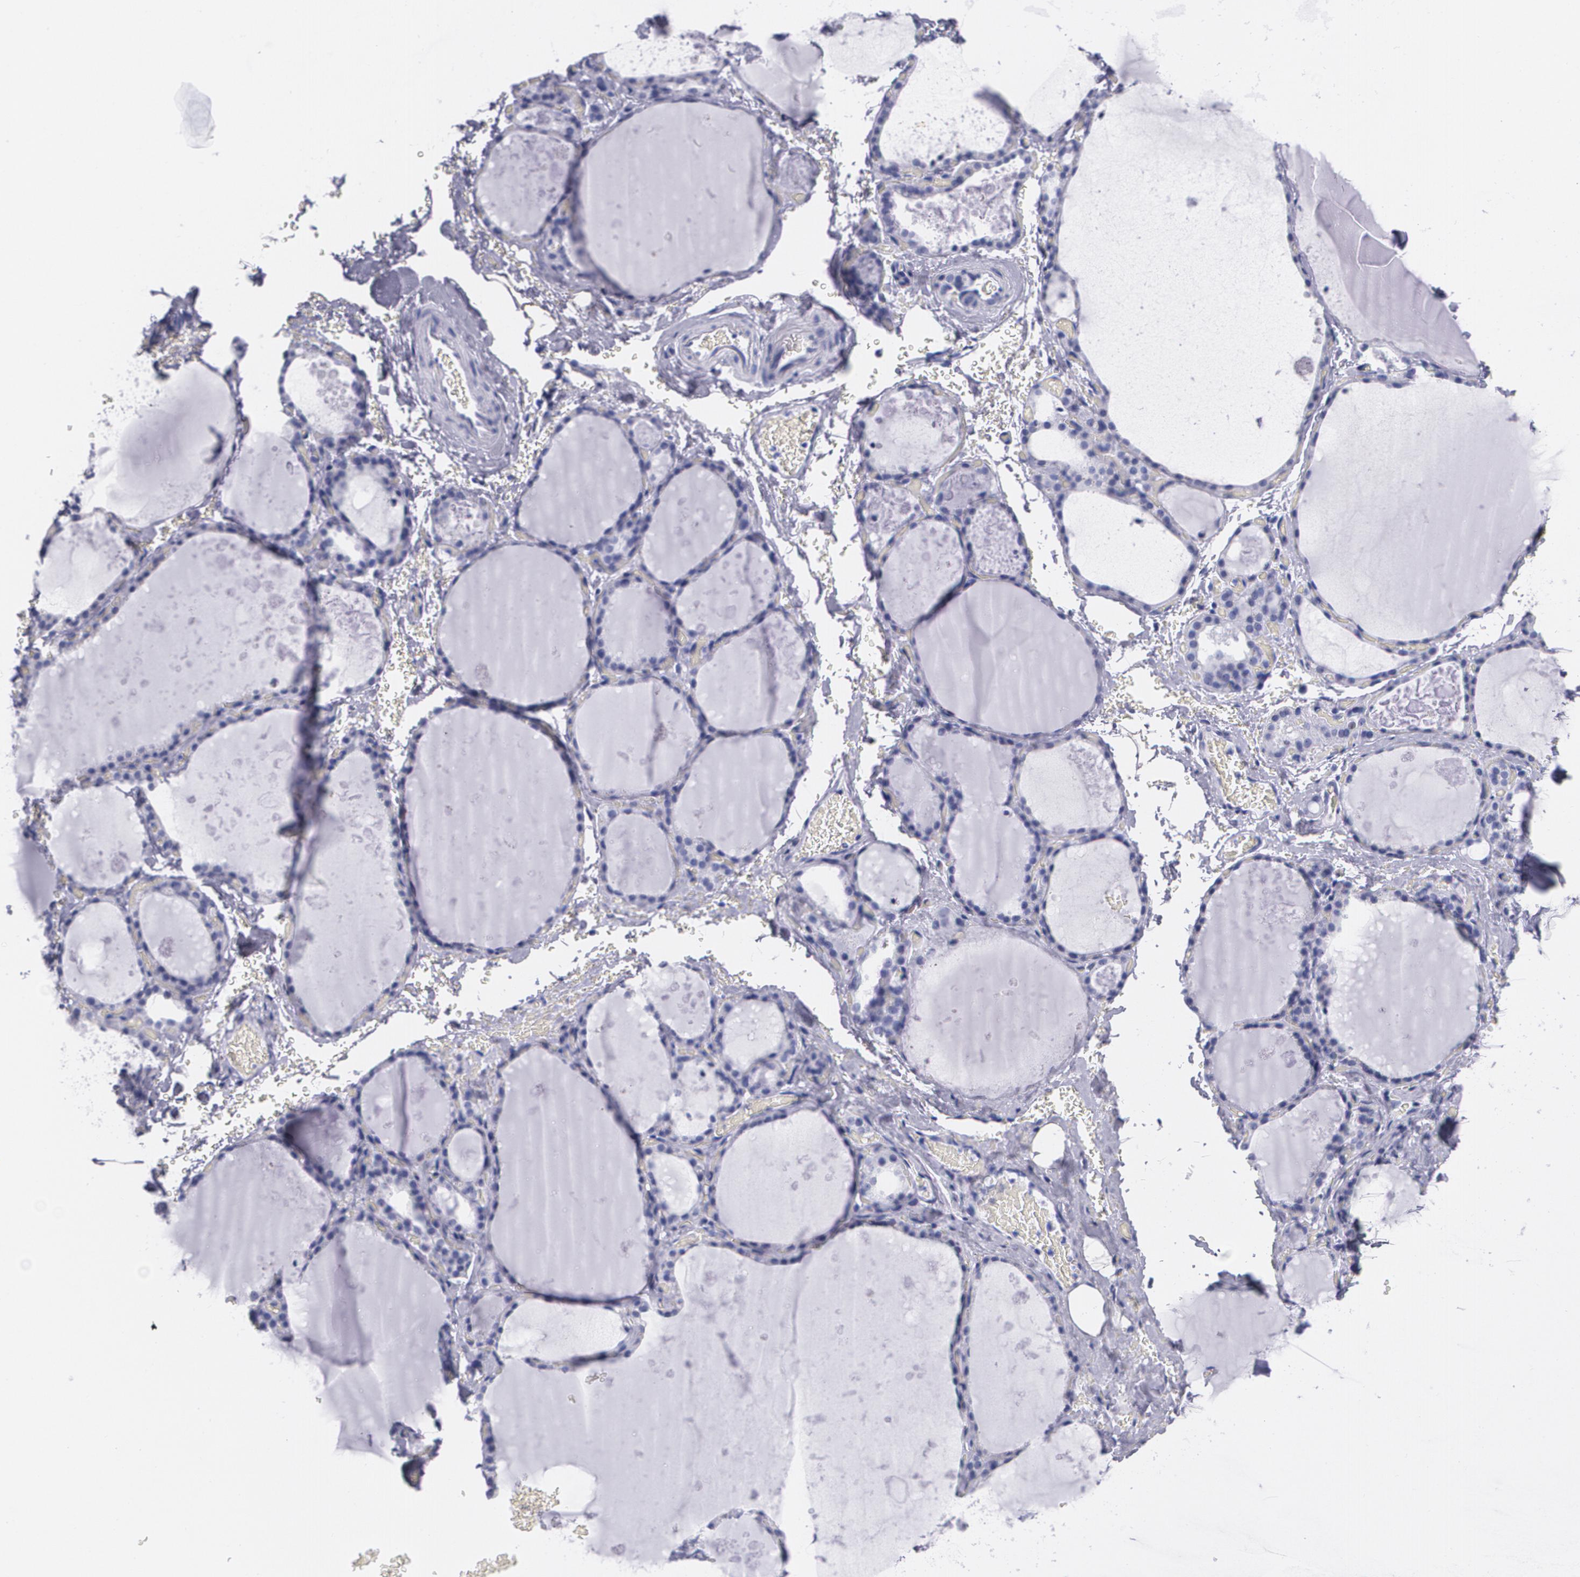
{"staining": {"intensity": "negative", "quantity": "none", "location": "none"}, "tissue": "thyroid gland", "cell_type": "Glandular cells", "image_type": "normal", "snomed": [{"axis": "morphology", "description": "Normal tissue, NOS"}, {"axis": "topography", "description": "Thyroid gland"}], "caption": "Human thyroid gland stained for a protein using IHC shows no positivity in glandular cells.", "gene": "TP53", "patient": {"sex": "male", "age": 61}}